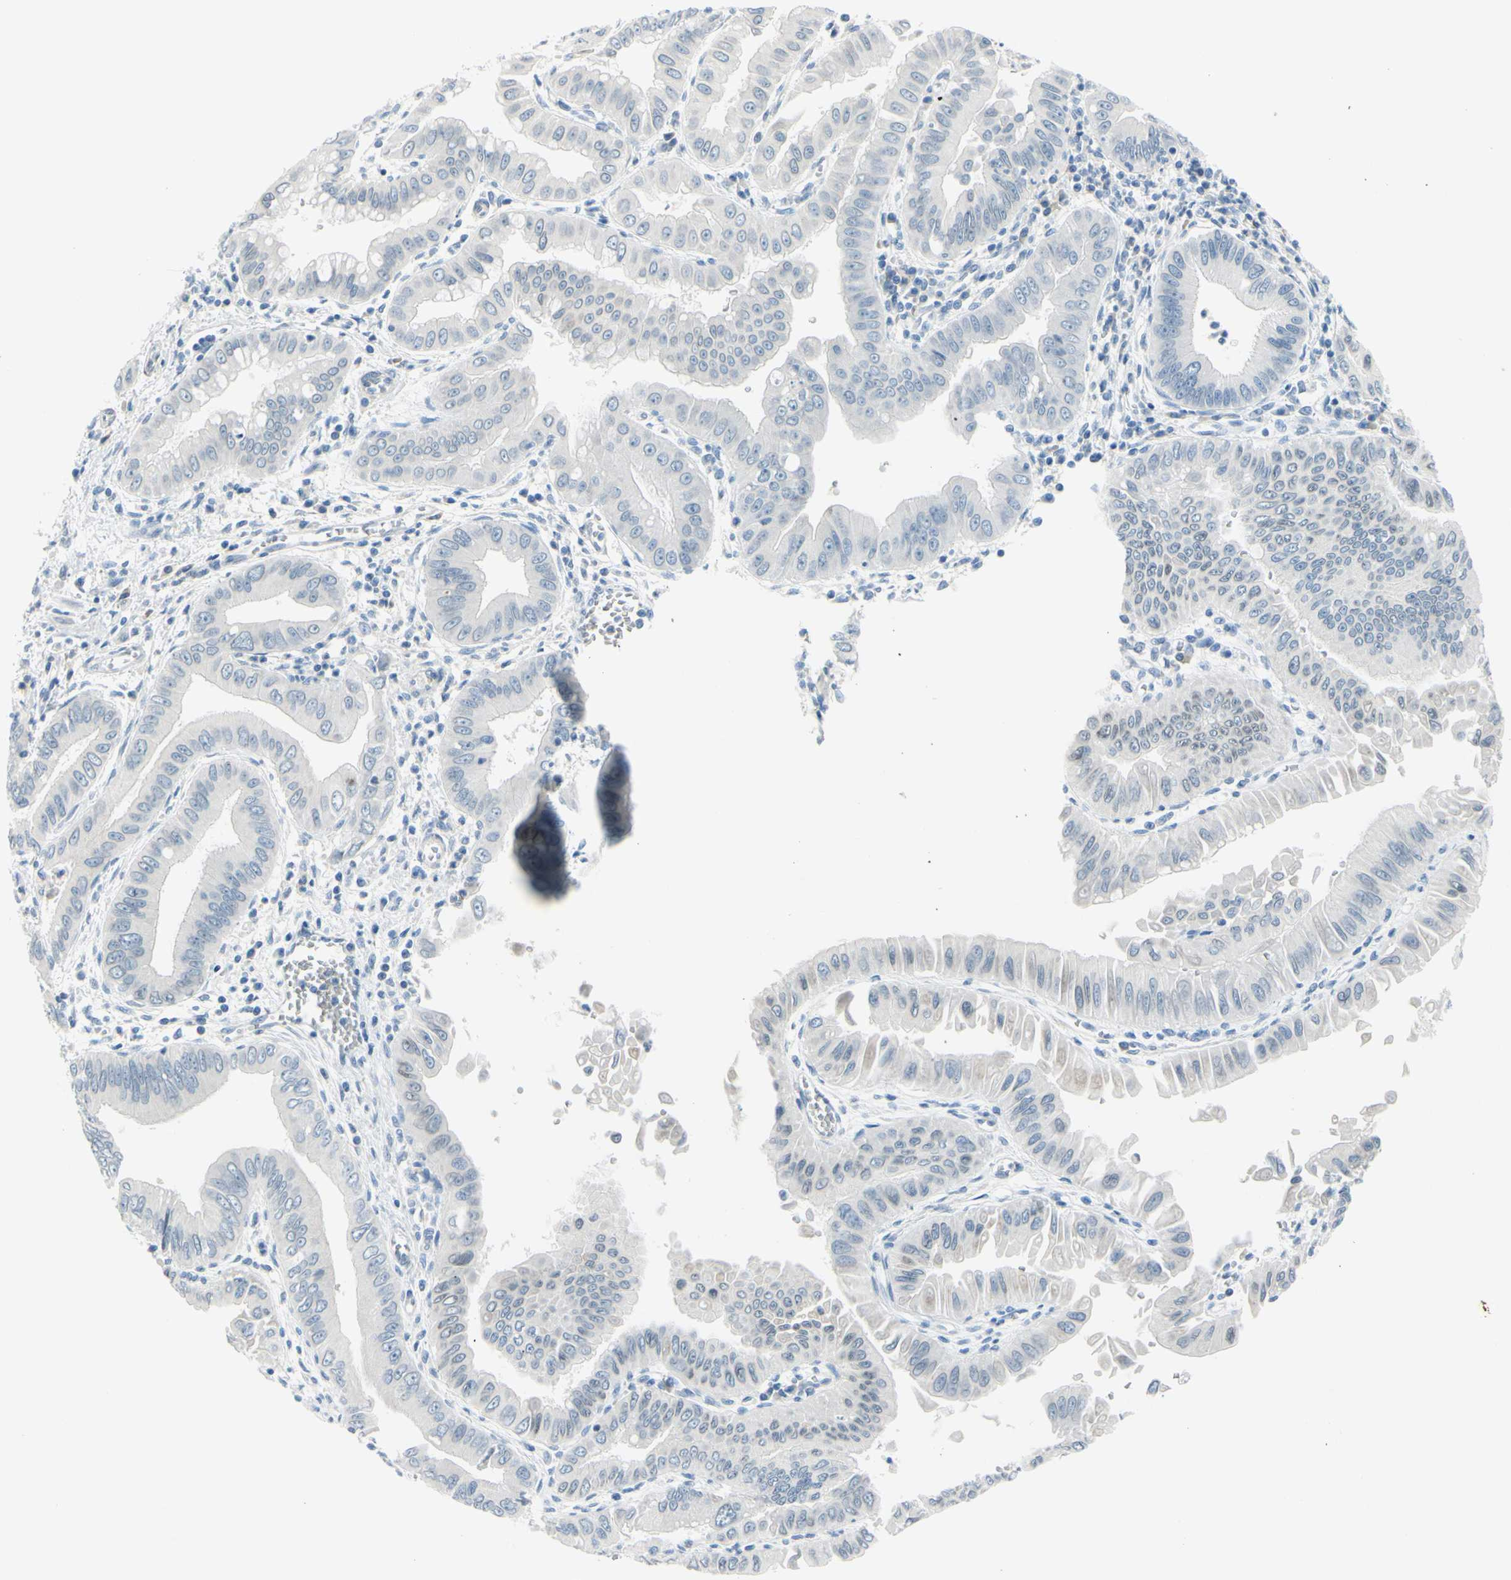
{"staining": {"intensity": "negative", "quantity": "none", "location": "none"}, "tissue": "pancreatic cancer", "cell_type": "Tumor cells", "image_type": "cancer", "snomed": [{"axis": "morphology", "description": "Normal tissue, NOS"}, {"axis": "topography", "description": "Lymph node"}], "caption": "A histopathology image of human pancreatic cancer is negative for staining in tumor cells.", "gene": "DCT", "patient": {"sex": "male", "age": 50}}